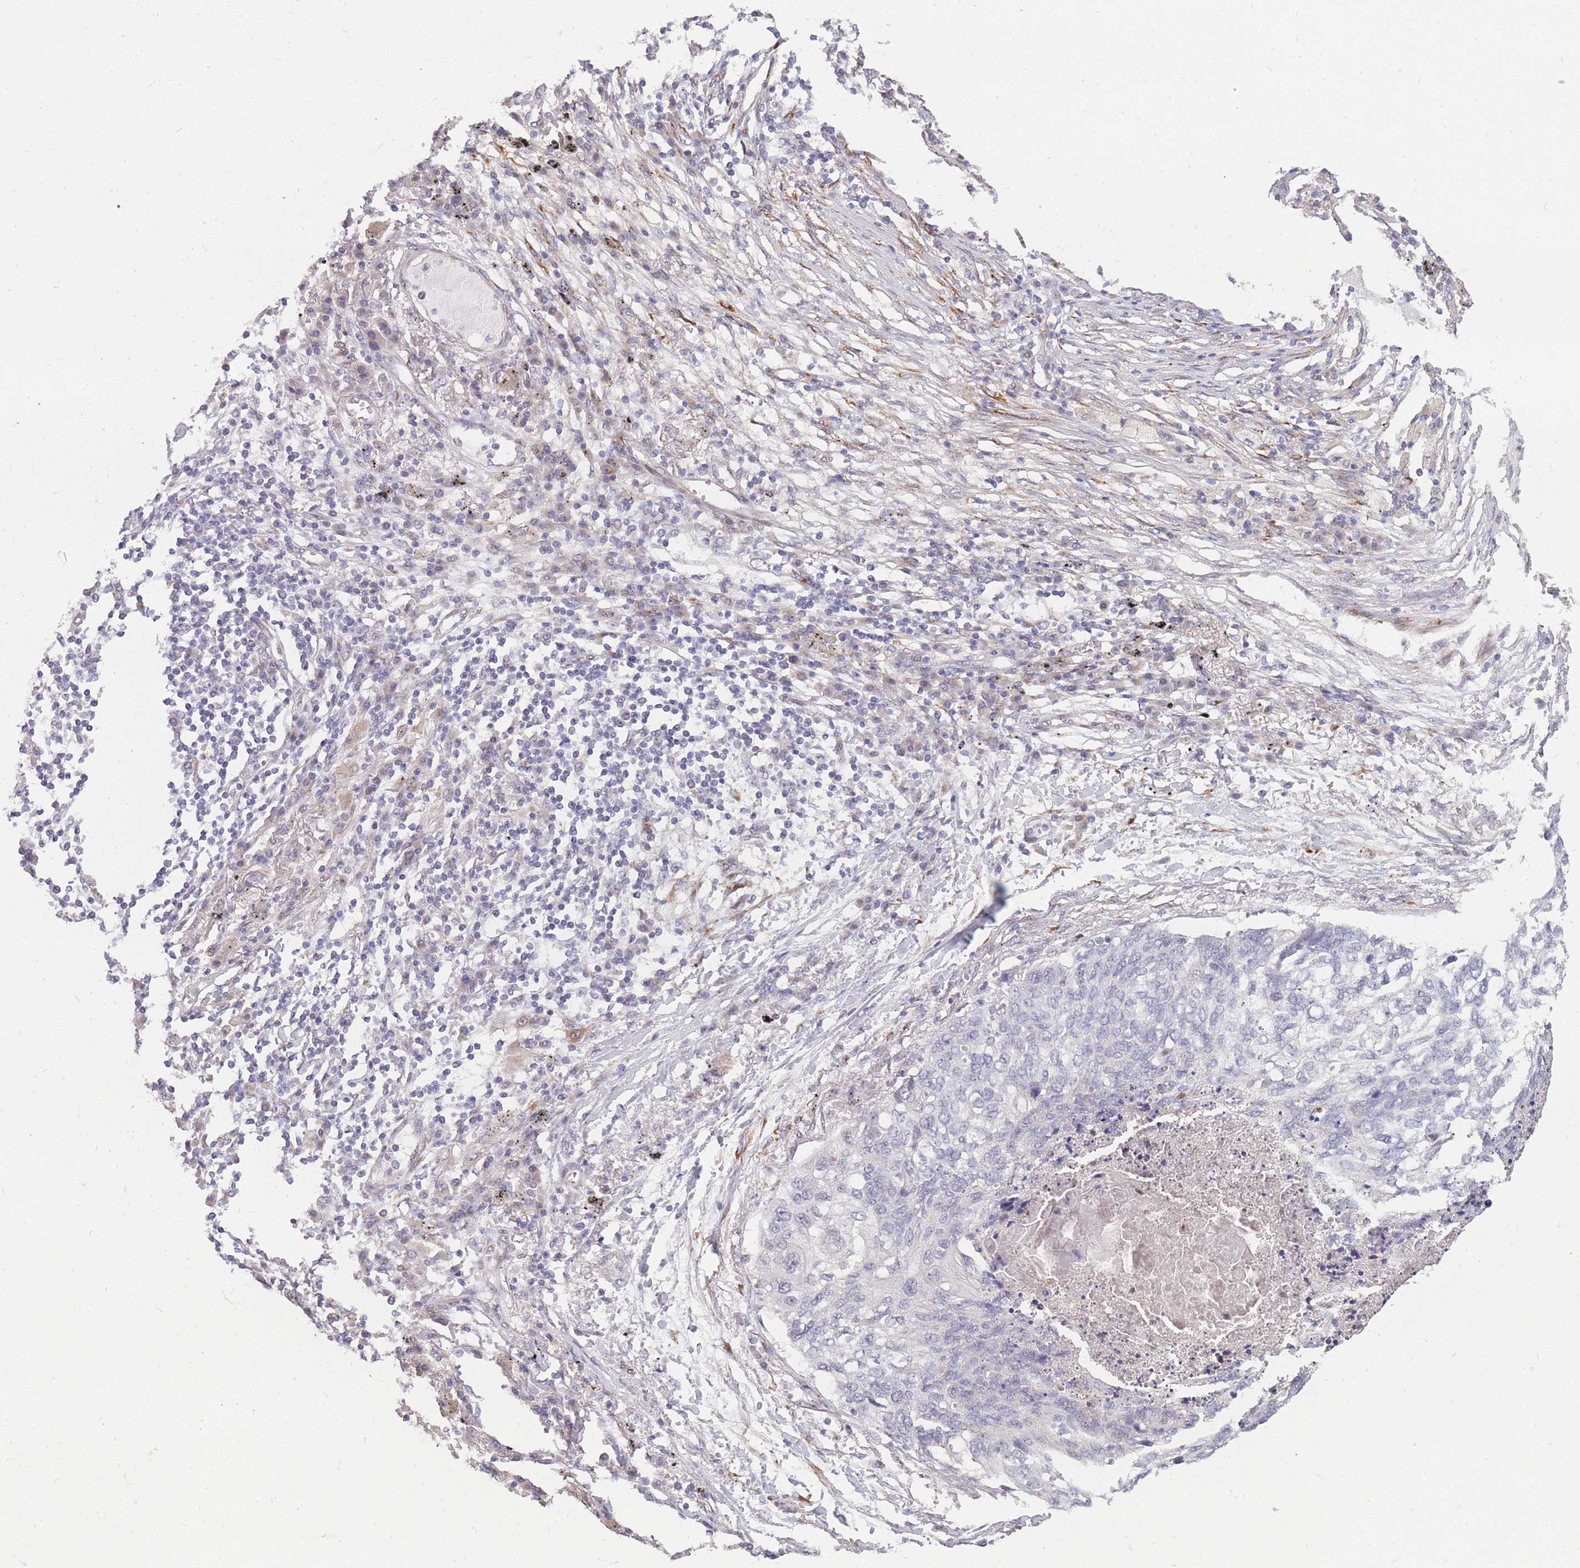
{"staining": {"intensity": "negative", "quantity": "none", "location": "none"}, "tissue": "lung cancer", "cell_type": "Tumor cells", "image_type": "cancer", "snomed": [{"axis": "morphology", "description": "Squamous cell carcinoma, NOS"}, {"axis": "topography", "description": "Lung"}], "caption": "DAB (3,3'-diaminobenzidine) immunohistochemical staining of human lung cancer (squamous cell carcinoma) reveals no significant expression in tumor cells.", "gene": "CCNQ", "patient": {"sex": "female", "age": 63}}